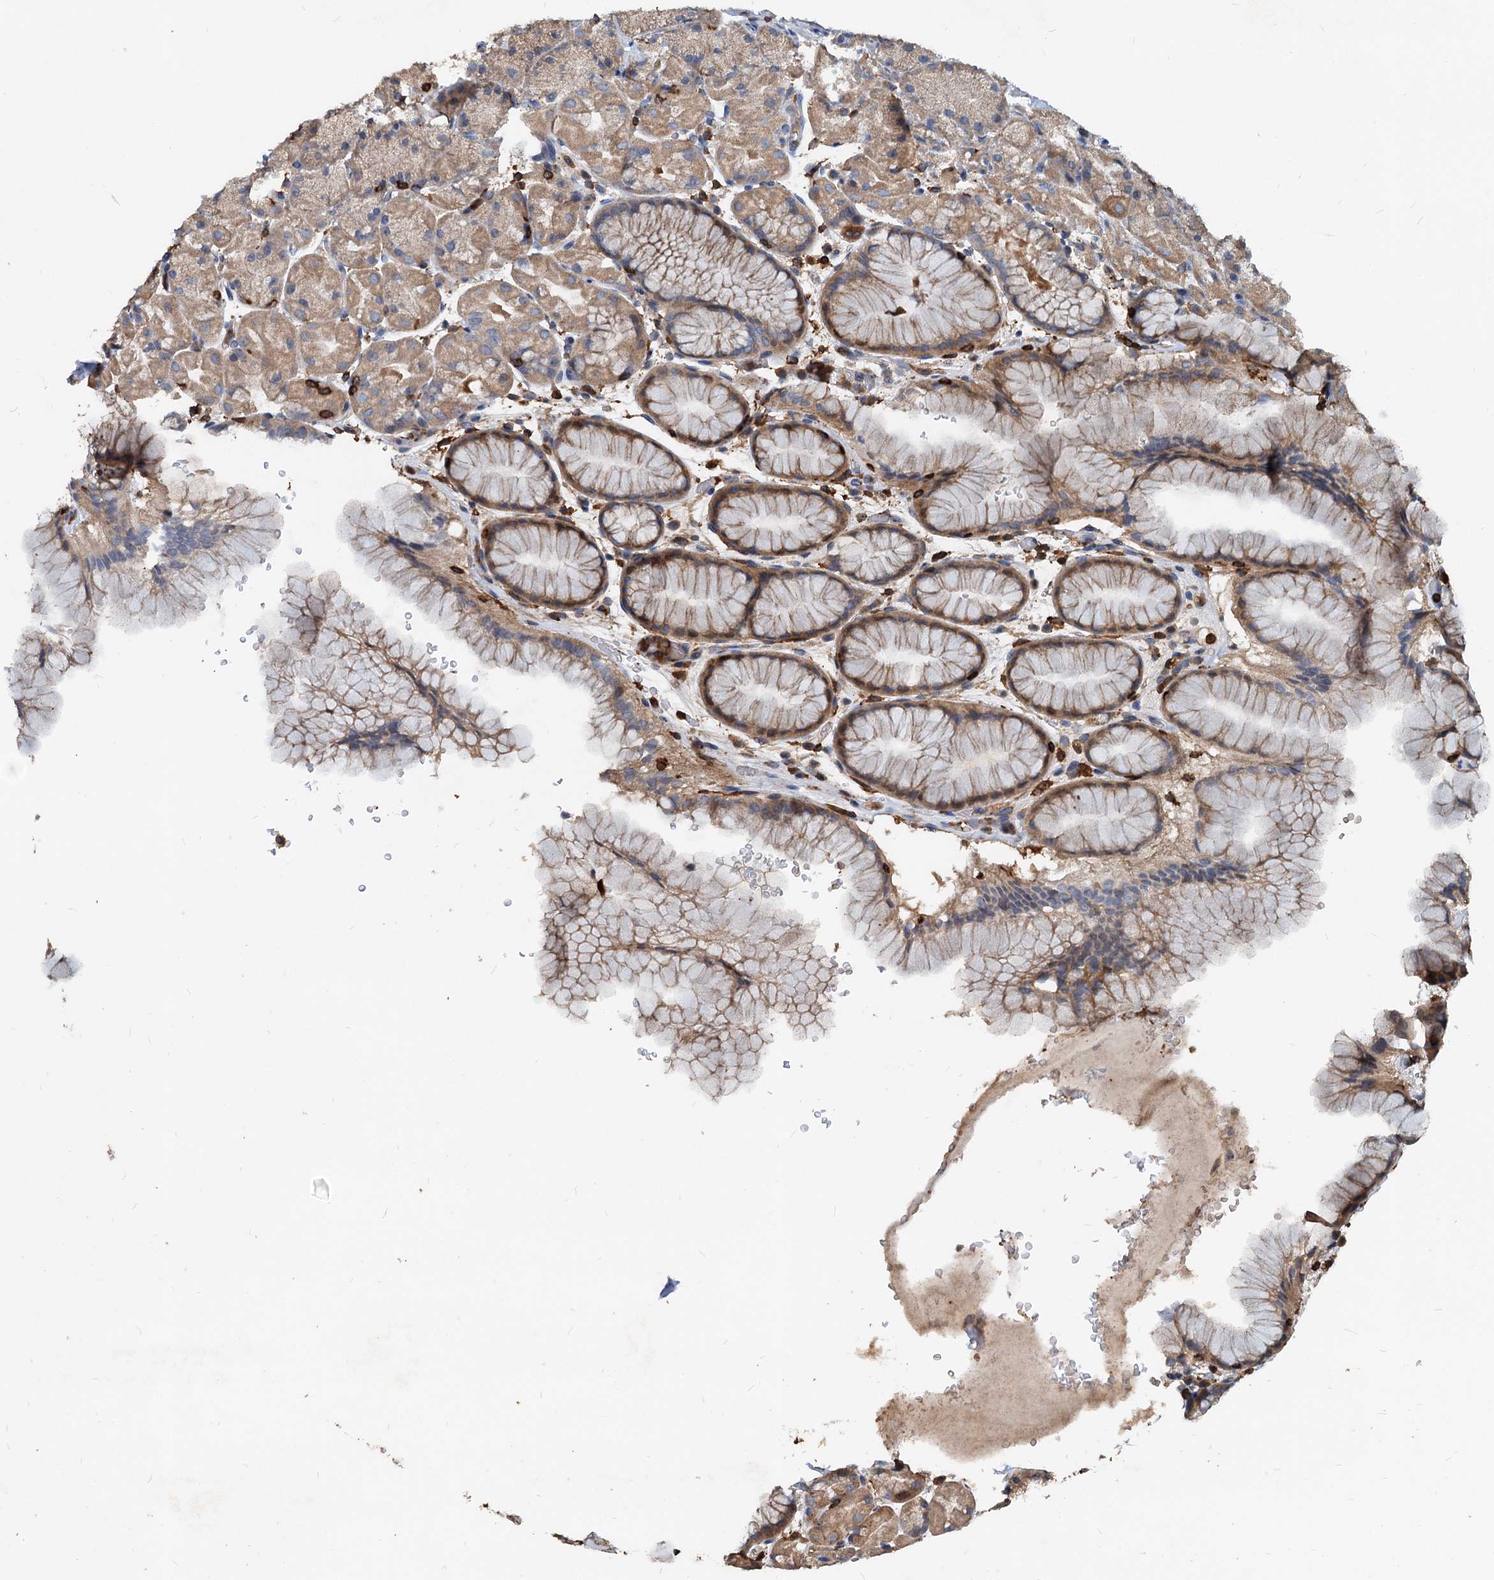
{"staining": {"intensity": "moderate", "quantity": ">75%", "location": "cytoplasmic/membranous"}, "tissue": "stomach", "cell_type": "Glandular cells", "image_type": "normal", "snomed": [{"axis": "morphology", "description": "Normal tissue, NOS"}, {"axis": "topography", "description": "Stomach, upper"}, {"axis": "topography", "description": "Stomach, lower"}], "caption": "Stomach was stained to show a protein in brown. There is medium levels of moderate cytoplasmic/membranous staining in about >75% of glandular cells.", "gene": "LCP2", "patient": {"sex": "male", "age": 67}}